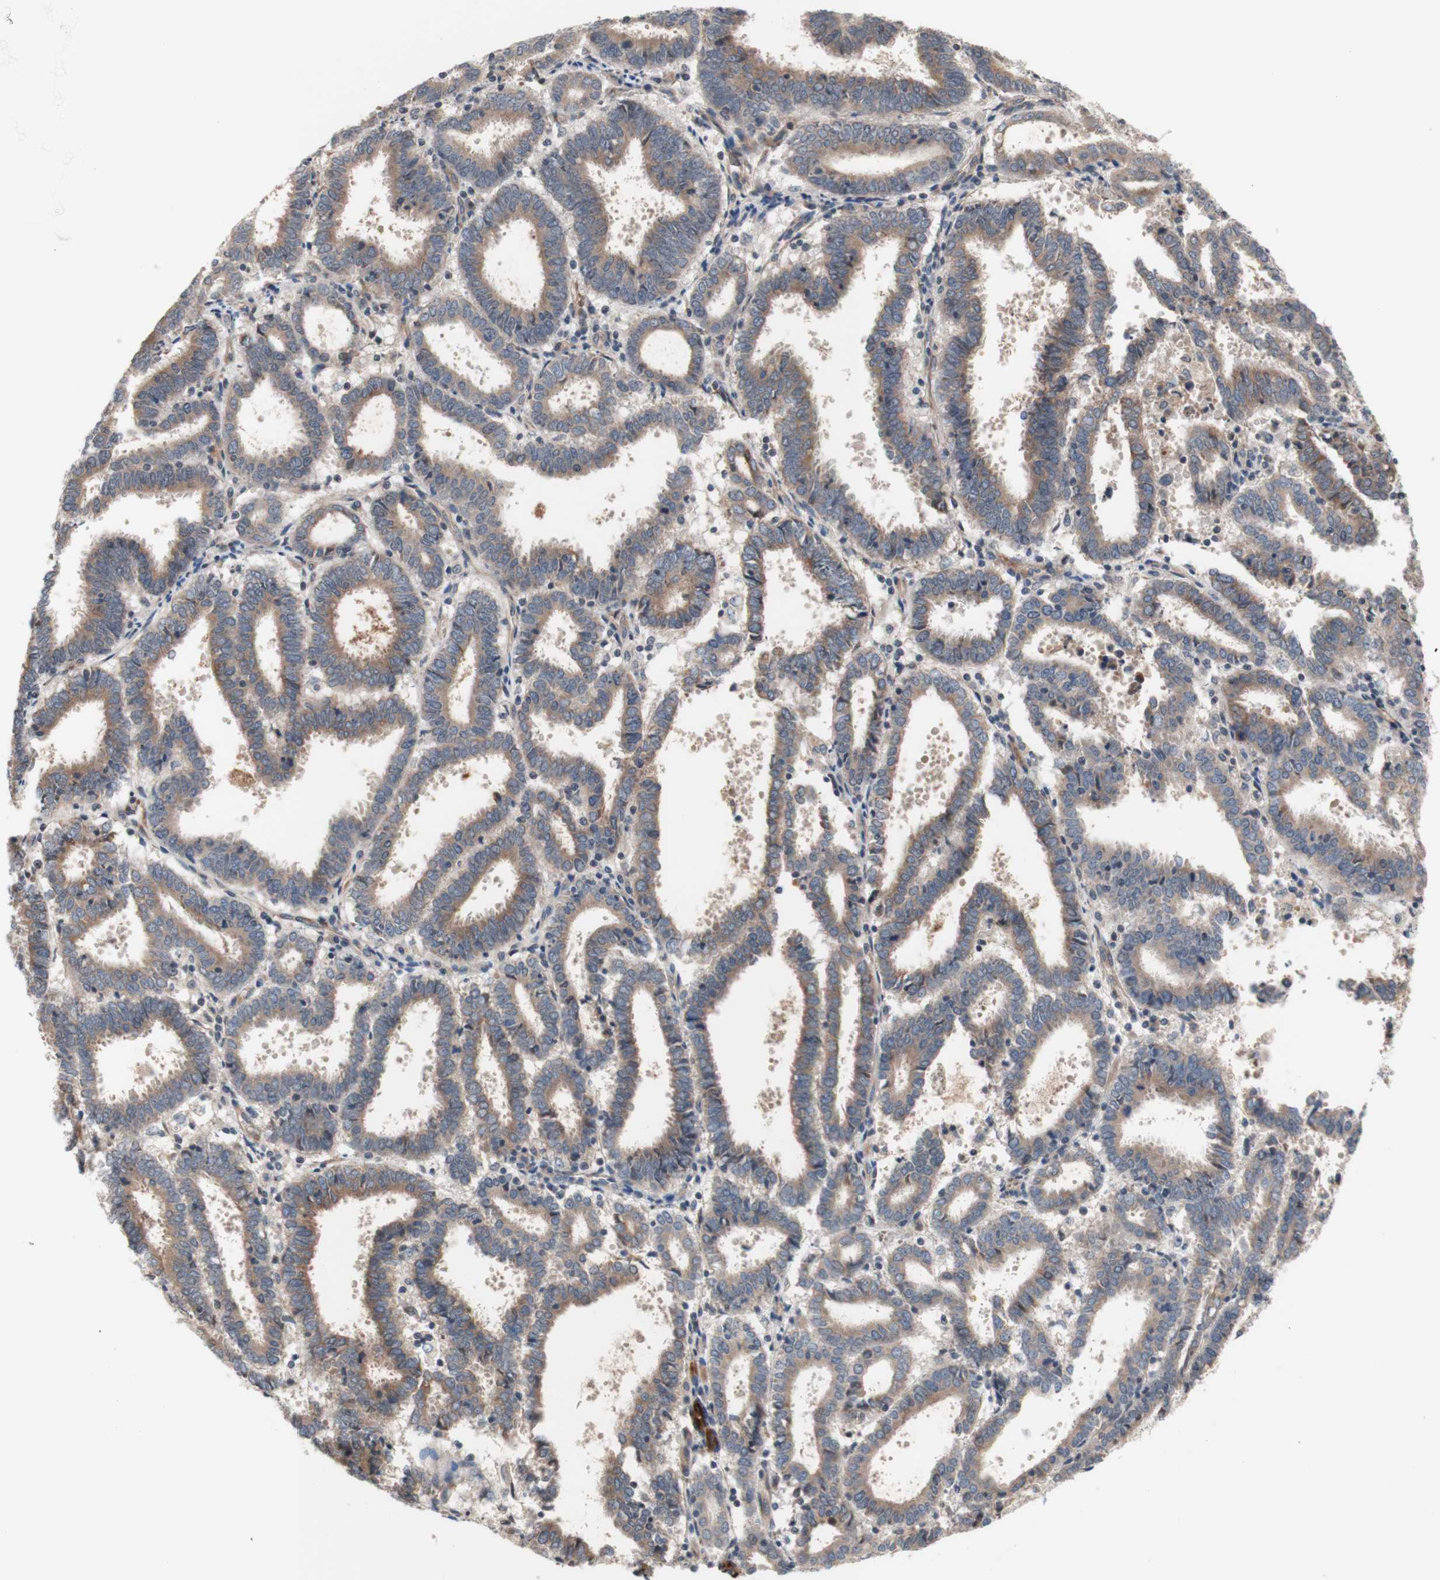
{"staining": {"intensity": "weak", "quantity": ">75%", "location": "cytoplasmic/membranous"}, "tissue": "endometrial cancer", "cell_type": "Tumor cells", "image_type": "cancer", "snomed": [{"axis": "morphology", "description": "Adenocarcinoma, NOS"}, {"axis": "topography", "description": "Uterus"}], "caption": "Endometrial adenocarcinoma was stained to show a protein in brown. There is low levels of weak cytoplasmic/membranous expression in approximately >75% of tumor cells. (Brightfield microscopy of DAB IHC at high magnification).", "gene": "CD55", "patient": {"sex": "female", "age": 83}}